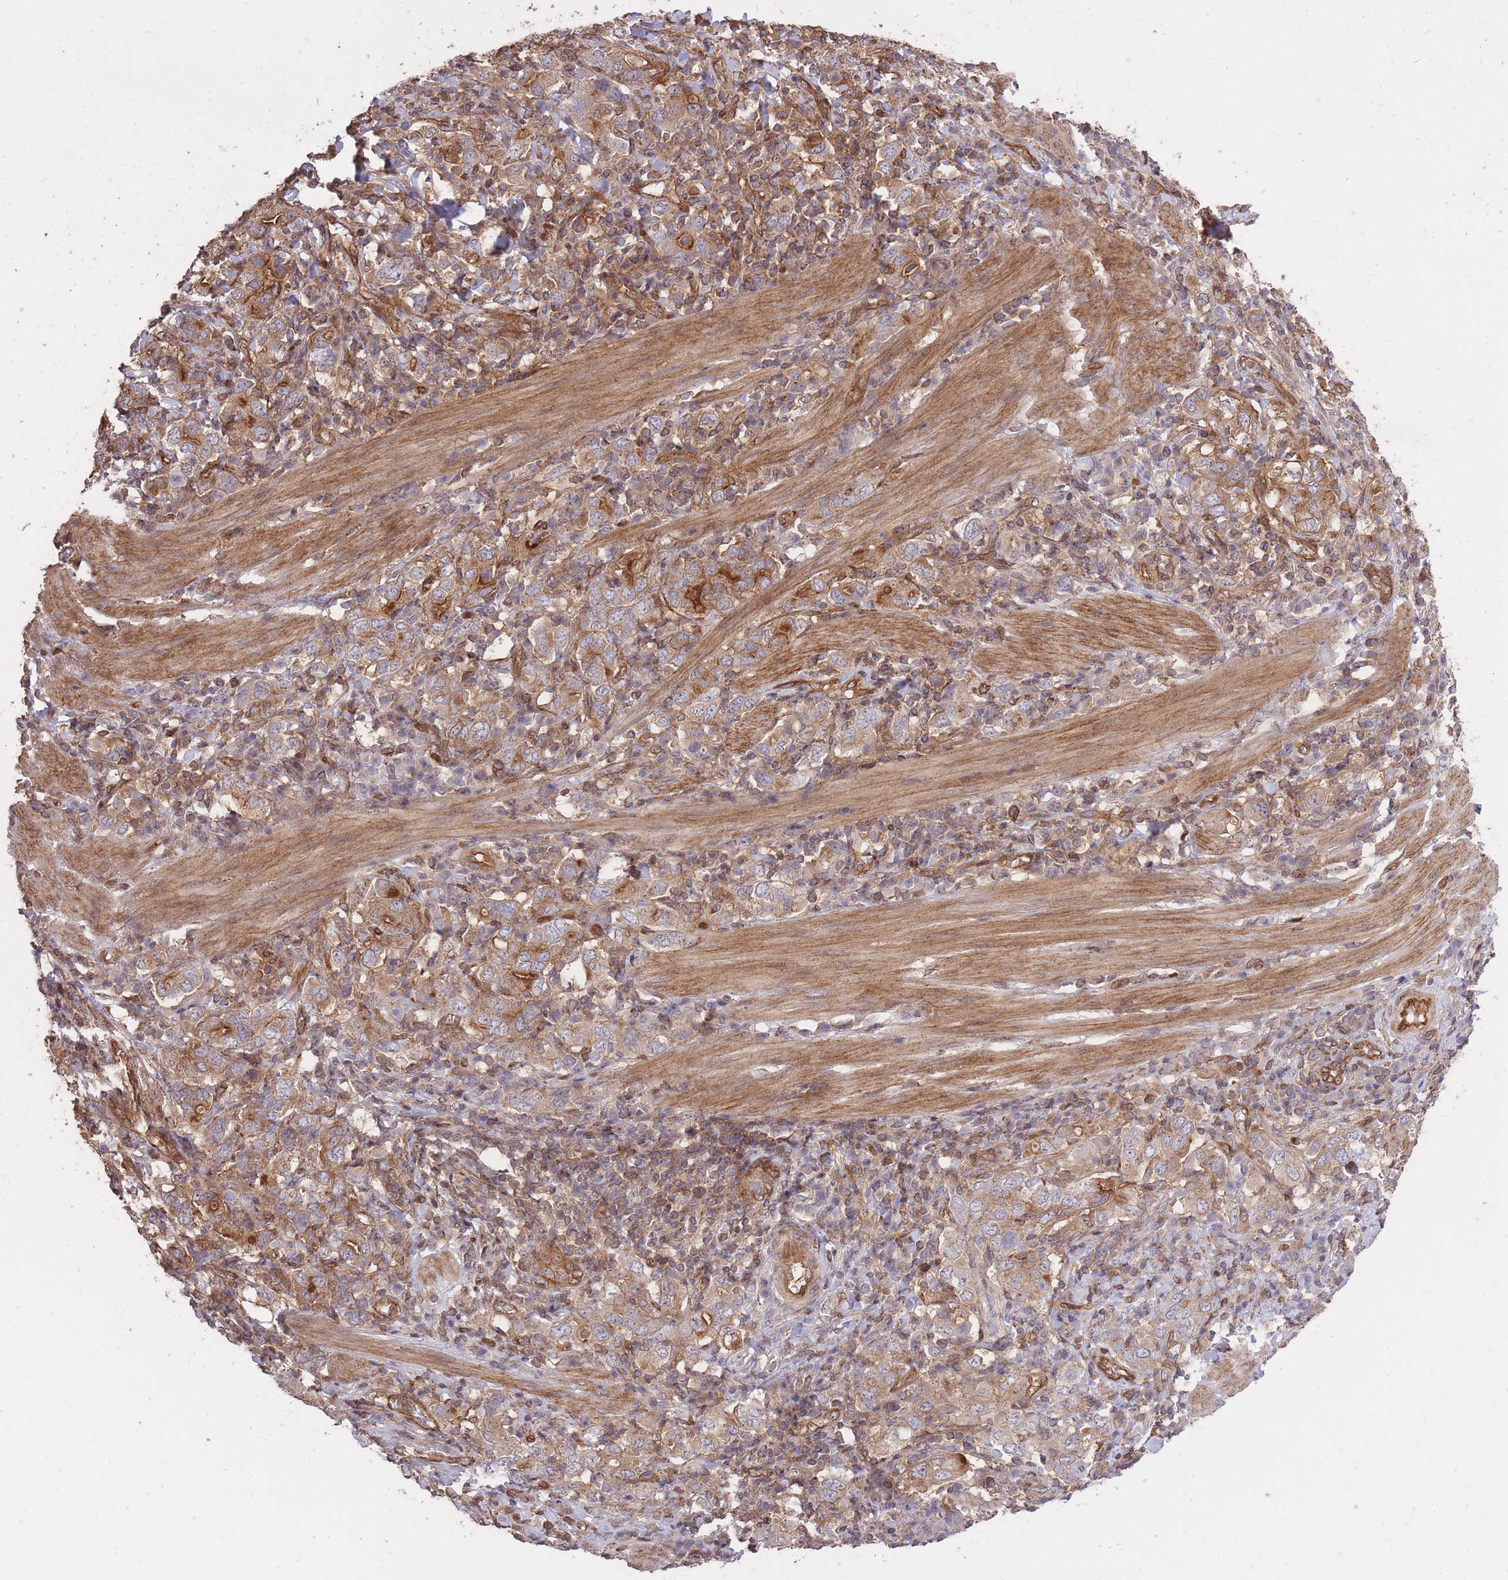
{"staining": {"intensity": "moderate", "quantity": "25%-75%", "location": "cytoplasmic/membranous"}, "tissue": "stomach cancer", "cell_type": "Tumor cells", "image_type": "cancer", "snomed": [{"axis": "morphology", "description": "Adenocarcinoma, NOS"}, {"axis": "topography", "description": "Stomach, upper"}, {"axis": "topography", "description": "Stomach"}], "caption": "The immunohistochemical stain labels moderate cytoplasmic/membranous expression in tumor cells of stomach cancer tissue. Immunohistochemistry stains the protein of interest in brown and the nuclei are stained blue.", "gene": "PLD1", "patient": {"sex": "male", "age": 62}}